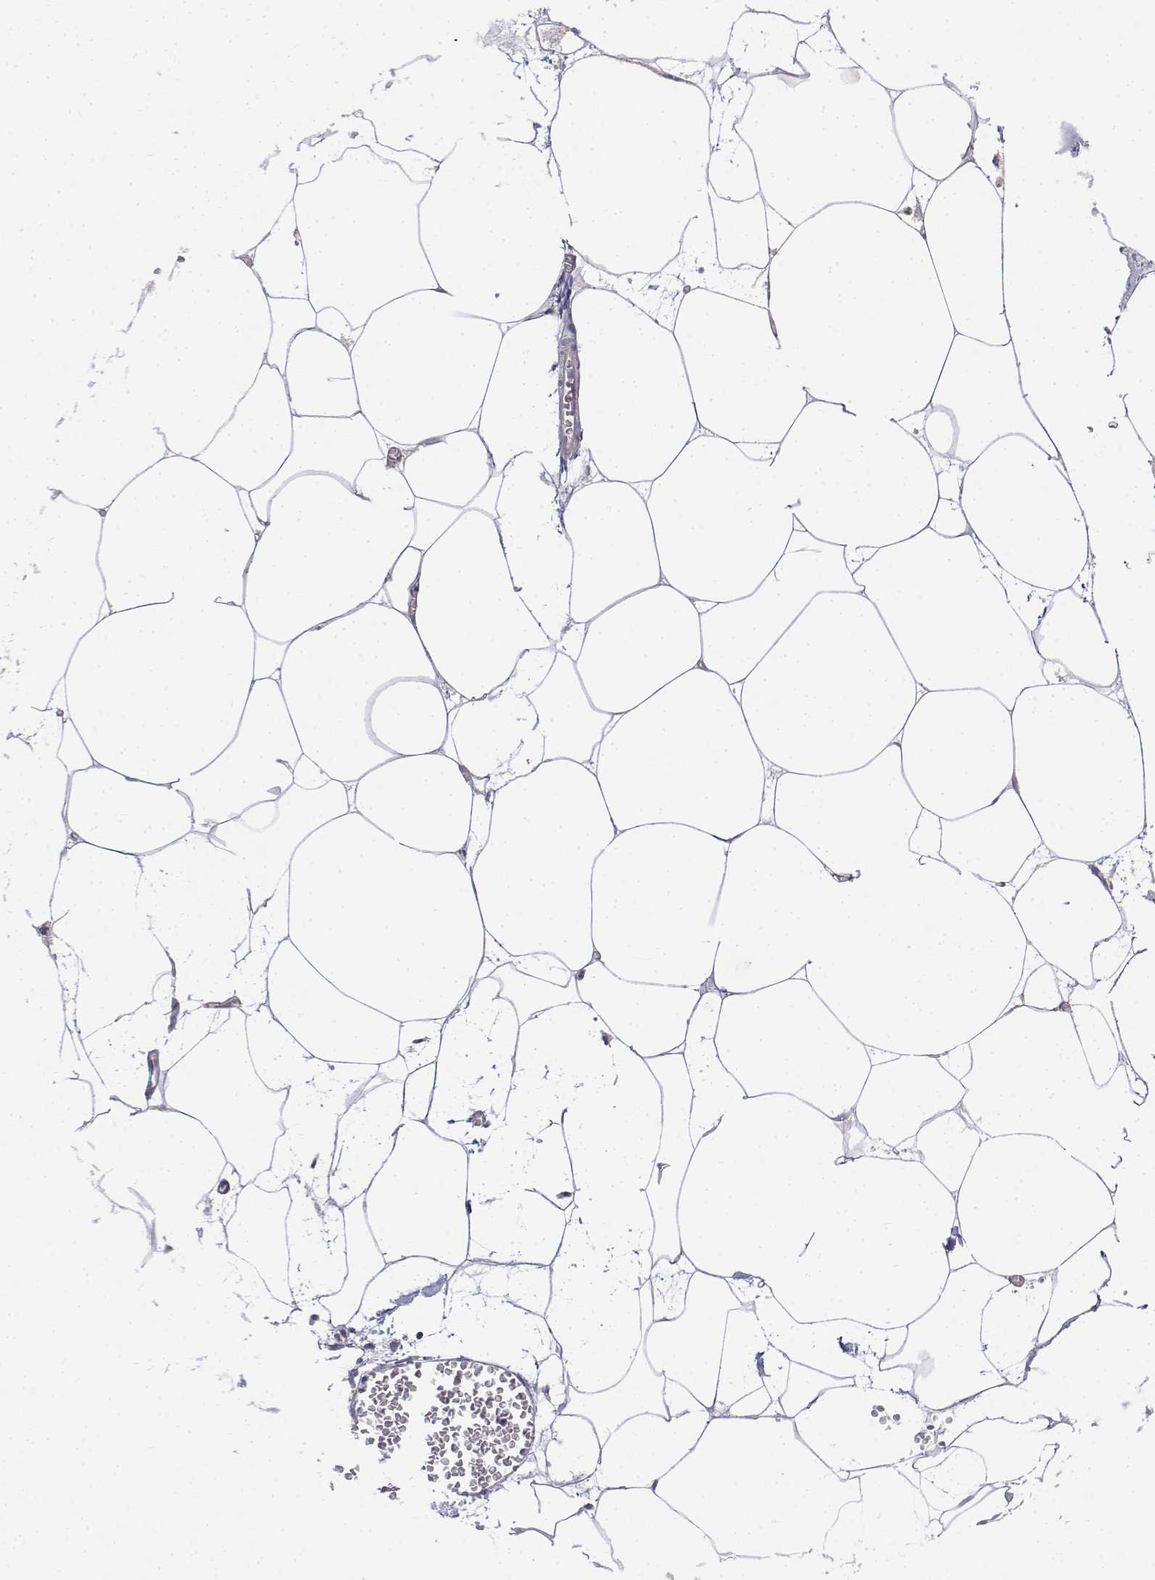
{"staining": {"intensity": "negative", "quantity": "none", "location": "none"}, "tissue": "adipose tissue", "cell_type": "Adipocytes", "image_type": "normal", "snomed": [{"axis": "morphology", "description": "Normal tissue, NOS"}, {"axis": "topography", "description": "Adipose tissue"}, {"axis": "topography", "description": "Pancreas"}, {"axis": "topography", "description": "Peripheral nerve tissue"}], "caption": "A high-resolution micrograph shows immunohistochemistry staining of normal adipose tissue, which demonstrates no significant expression in adipocytes.", "gene": "LGSN", "patient": {"sex": "female", "age": 58}}